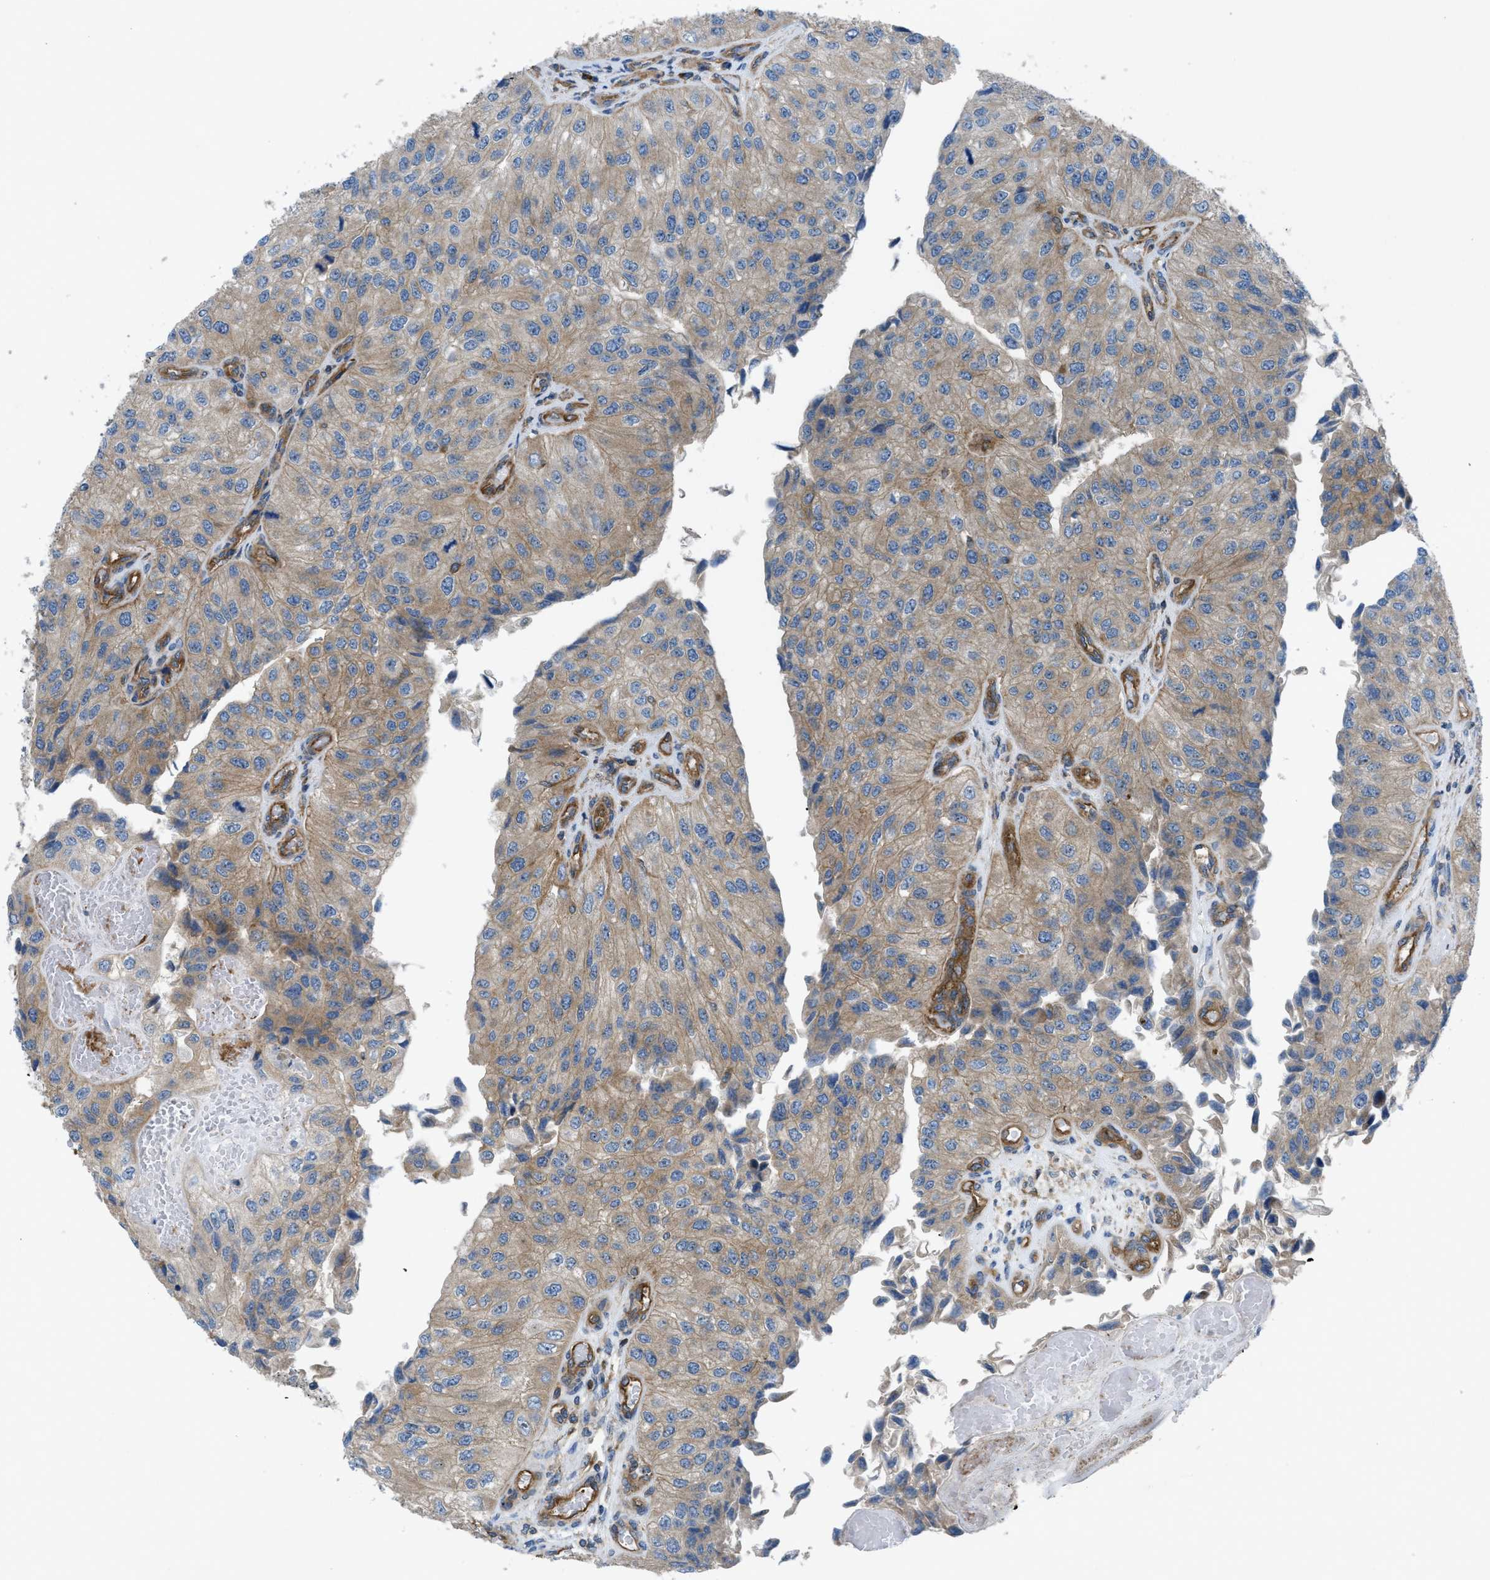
{"staining": {"intensity": "weak", "quantity": ">75%", "location": "cytoplasmic/membranous"}, "tissue": "urothelial cancer", "cell_type": "Tumor cells", "image_type": "cancer", "snomed": [{"axis": "morphology", "description": "Urothelial carcinoma, High grade"}, {"axis": "topography", "description": "Kidney"}, {"axis": "topography", "description": "Urinary bladder"}], "caption": "Urothelial carcinoma (high-grade) stained with DAB (3,3'-diaminobenzidine) IHC reveals low levels of weak cytoplasmic/membranous staining in about >75% of tumor cells.", "gene": "ATP2A3", "patient": {"sex": "male", "age": 77}}